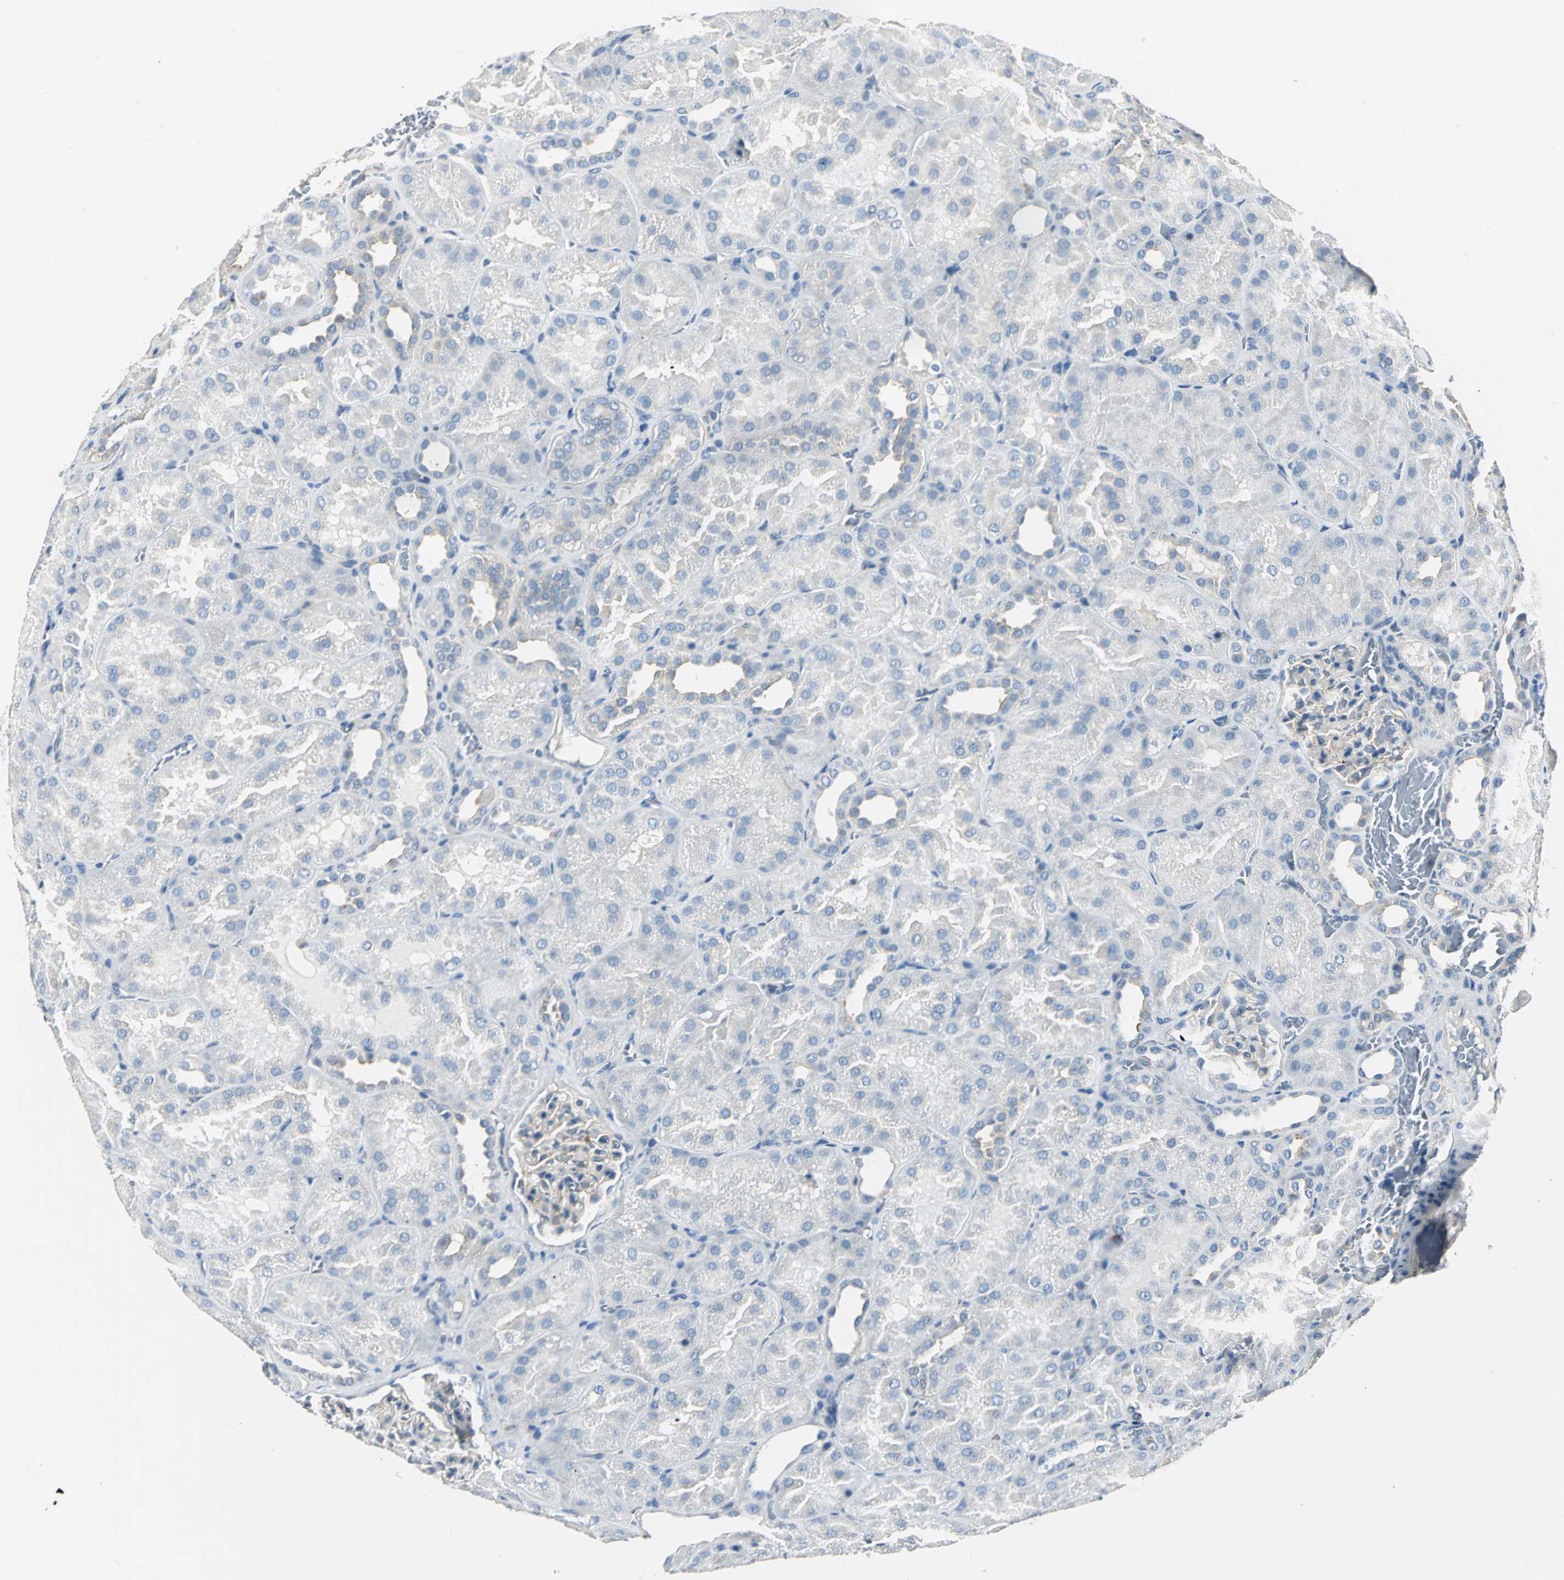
{"staining": {"intensity": "weak", "quantity": "25%-75%", "location": "cytoplasmic/membranous"}, "tissue": "kidney", "cell_type": "Cells in glomeruli", "image_type": "normal", "snomed": [{"axis": "morphology", "description": "Normal tissue, NOS"}, {"axis": "topography", "description": "Kidney"}], "caption": "This histopathology image displays immunohistochemistry (IHC) staining of normal human kidney, with low weak cytoplasmic/membranous staining in approximately 25%-75% of cells in glomeruli.", "gene": "RIPOR1", "patient": {"sex": "male", "age": 28}}